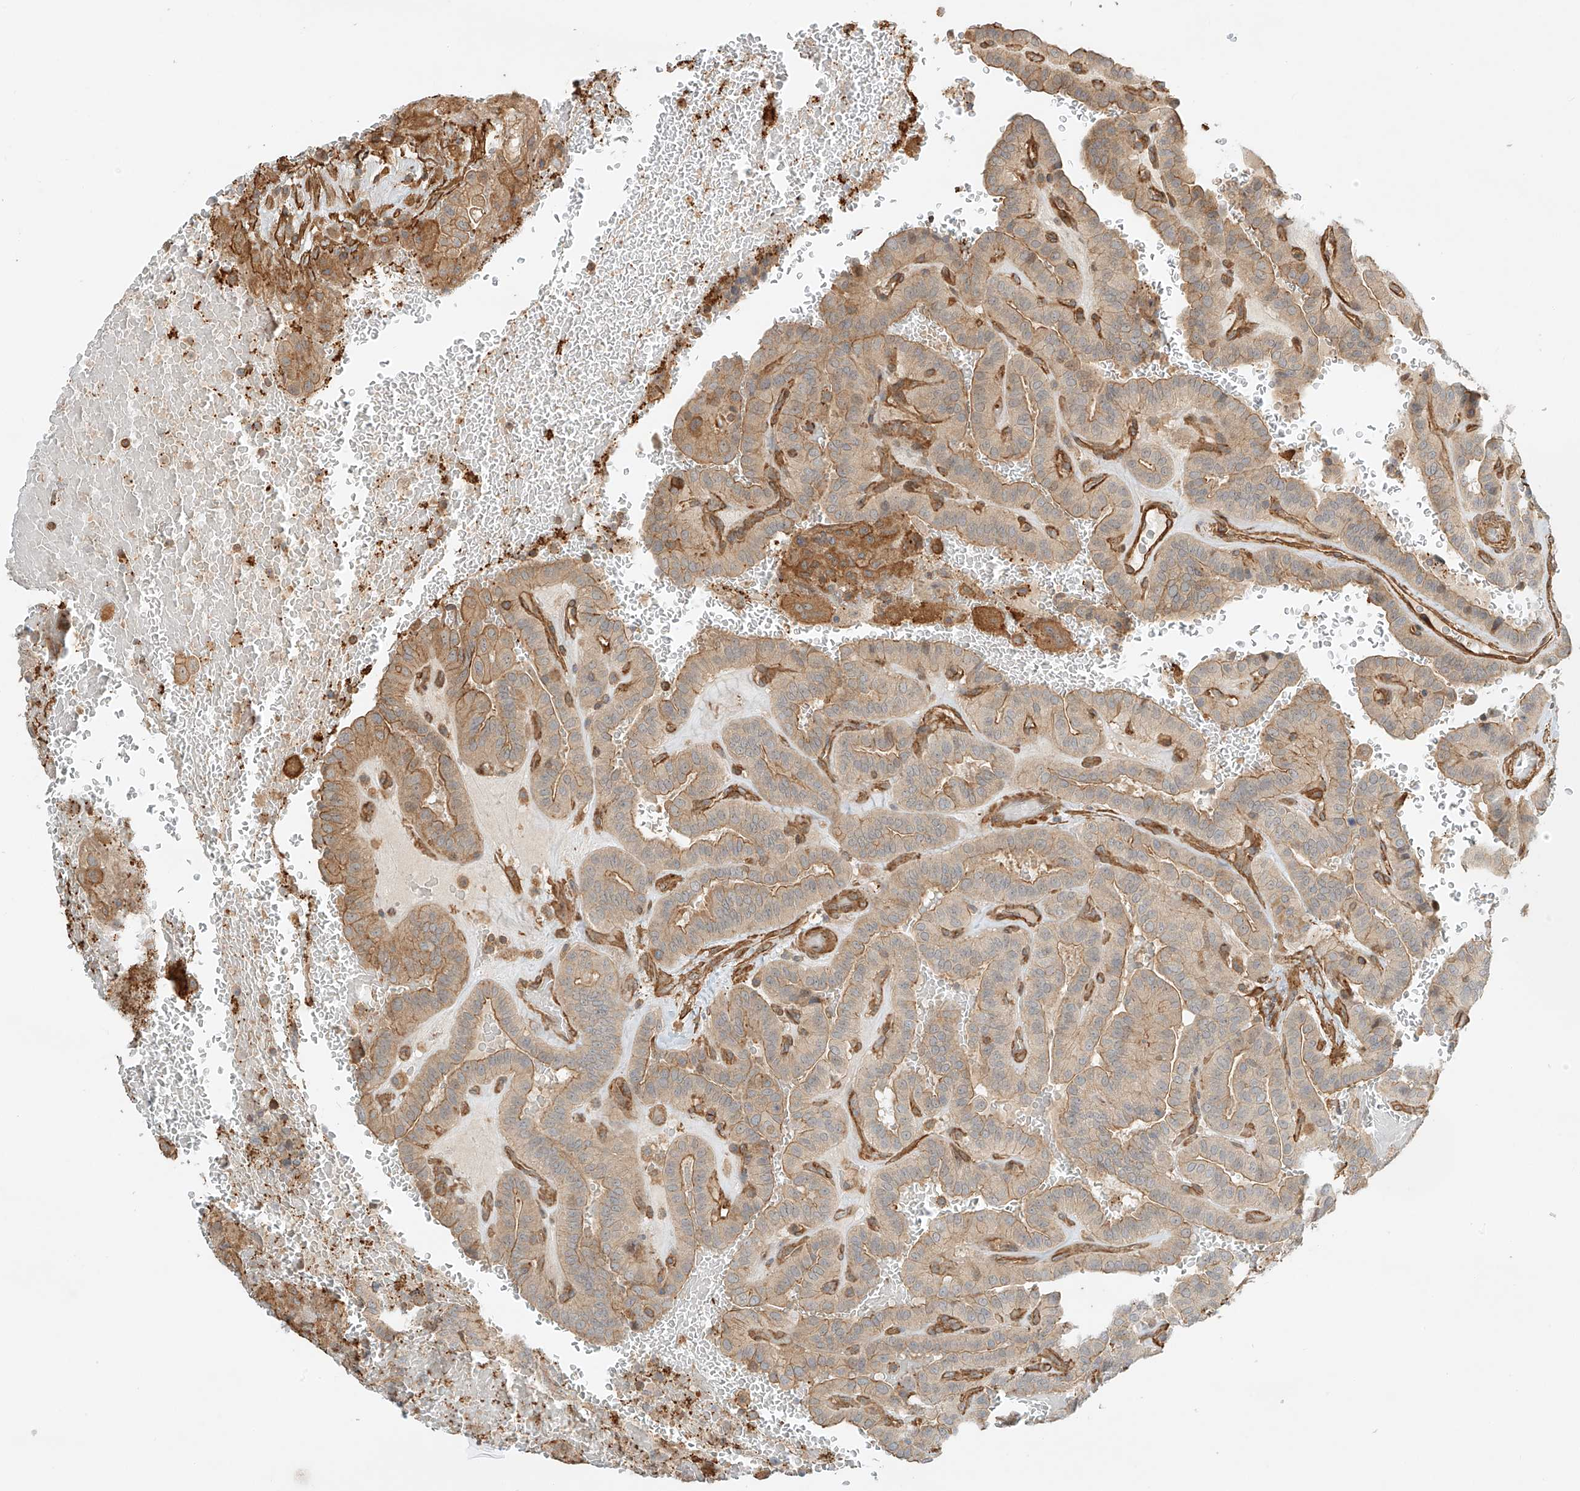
{"staining": {"intensity": "weak", "quantity": ">75%", "location": "cytoplasmic/membranous"}, "tissue": "thyroid cancer", "cell_type": "Tumor cells", "image_type": "cancer", "snomed": [{"axis": "morphology", "description": "Papillary adenocarcinoma, NOS"}, {"axis": "topography", "description": "Thyroid gland"}], "caption": "Human thyroid papillary adenocarcinoma stained with a protein marker exhibits weak staining in tumor cells.", "gene": "CSMD3", "patient": {"sex": "male", "age": 77}}